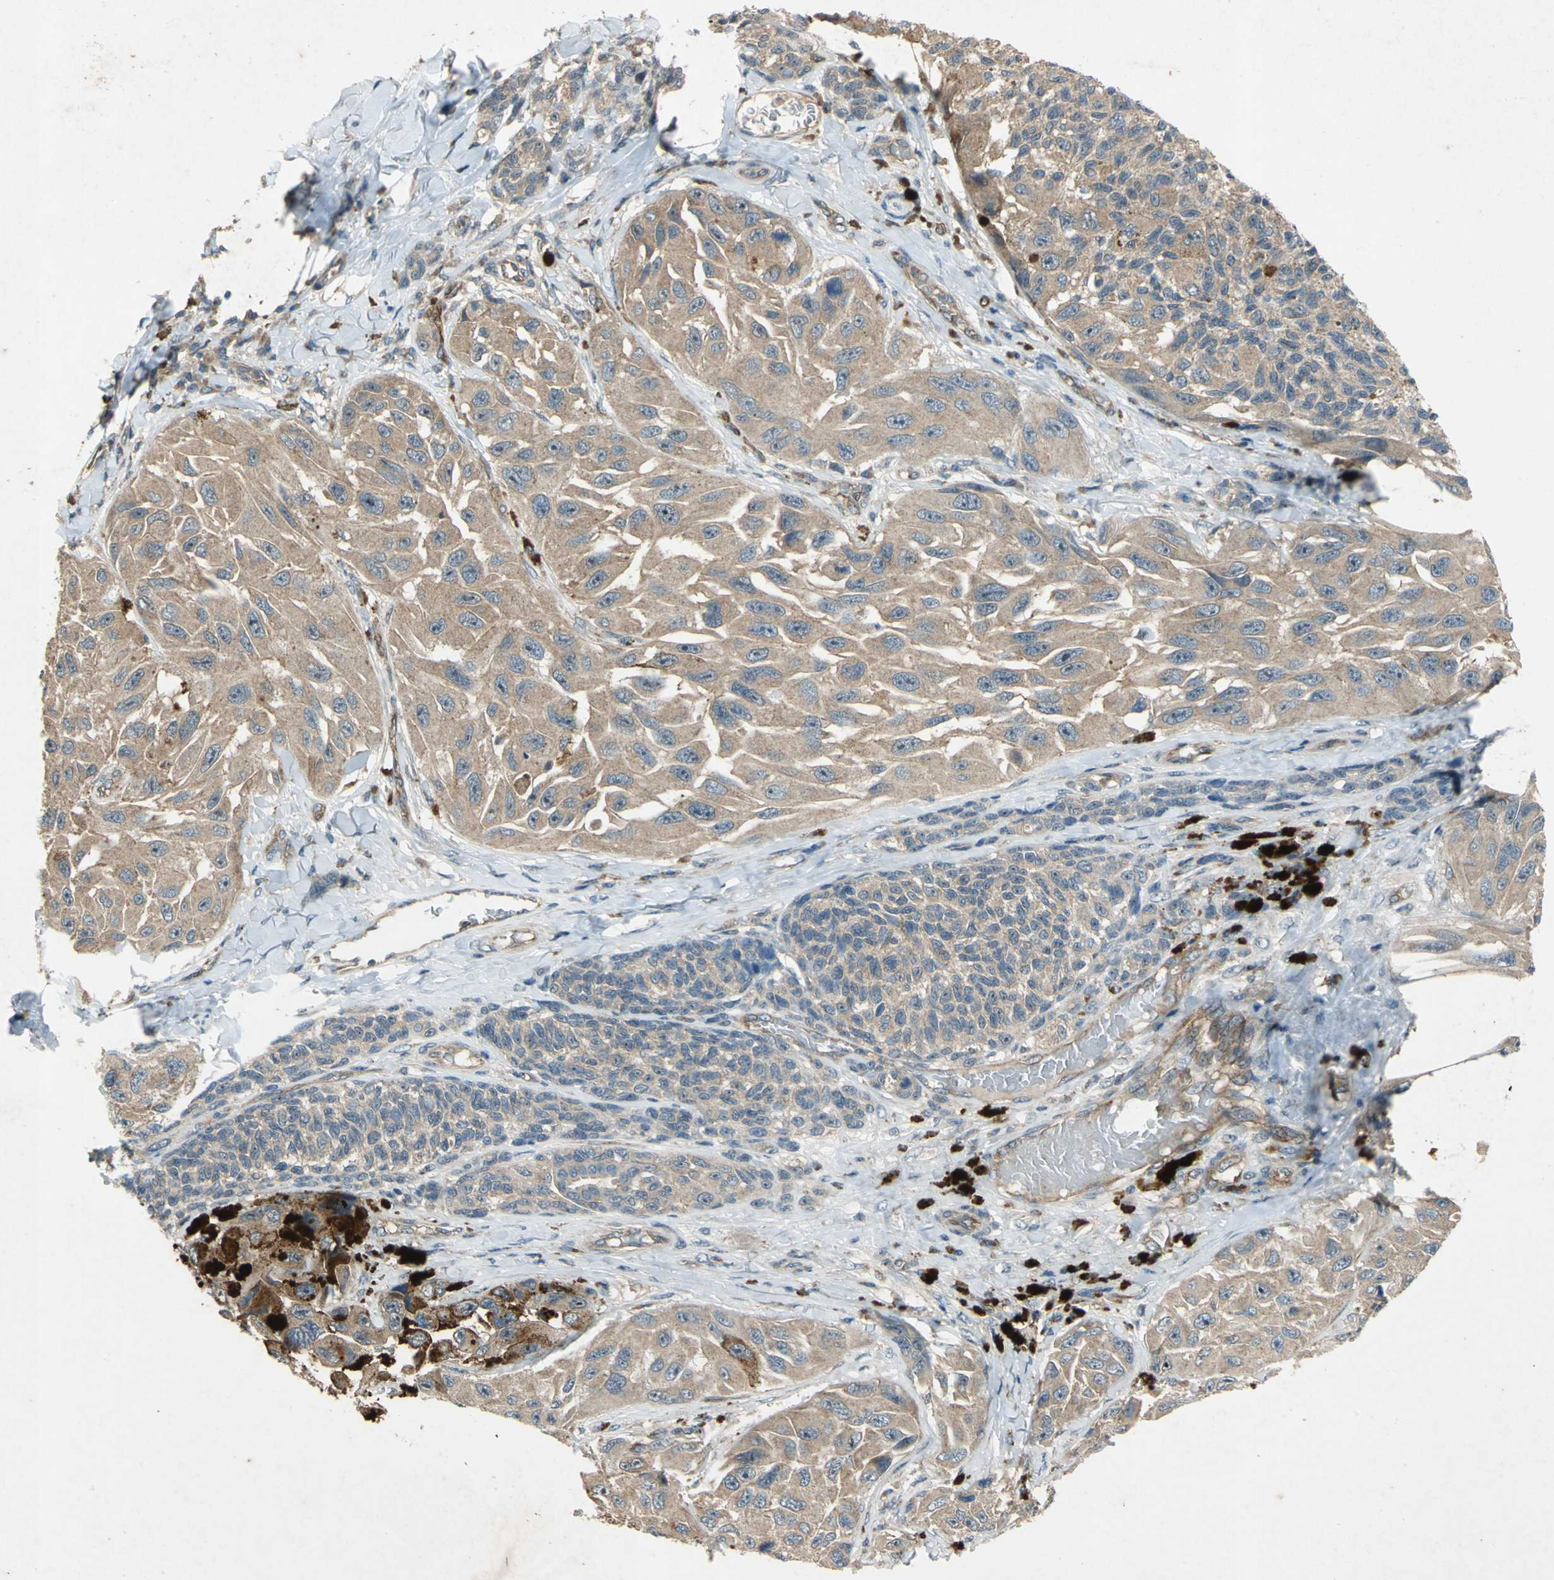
{"staining": {"intensity": "weak", "quantity": ">75%", "location": "cytoplasmic/membranous"}, "tissue": "melanoma", "cell_type": "Tumor cells", "image_type": "cancer", "snomed": [{"axis": "morphology", "description": "Malignant melanoma, NOS"}, {"axis": "topography", "description": "Skin"}], "caption": "Immunohistochemical staining of human melanoma reveals low levels of weak cytoplasmic/membranous staining in about >75% of tumor cells.", "gene": "EMCN", "patient": {"sex": "female", "age": 73}}